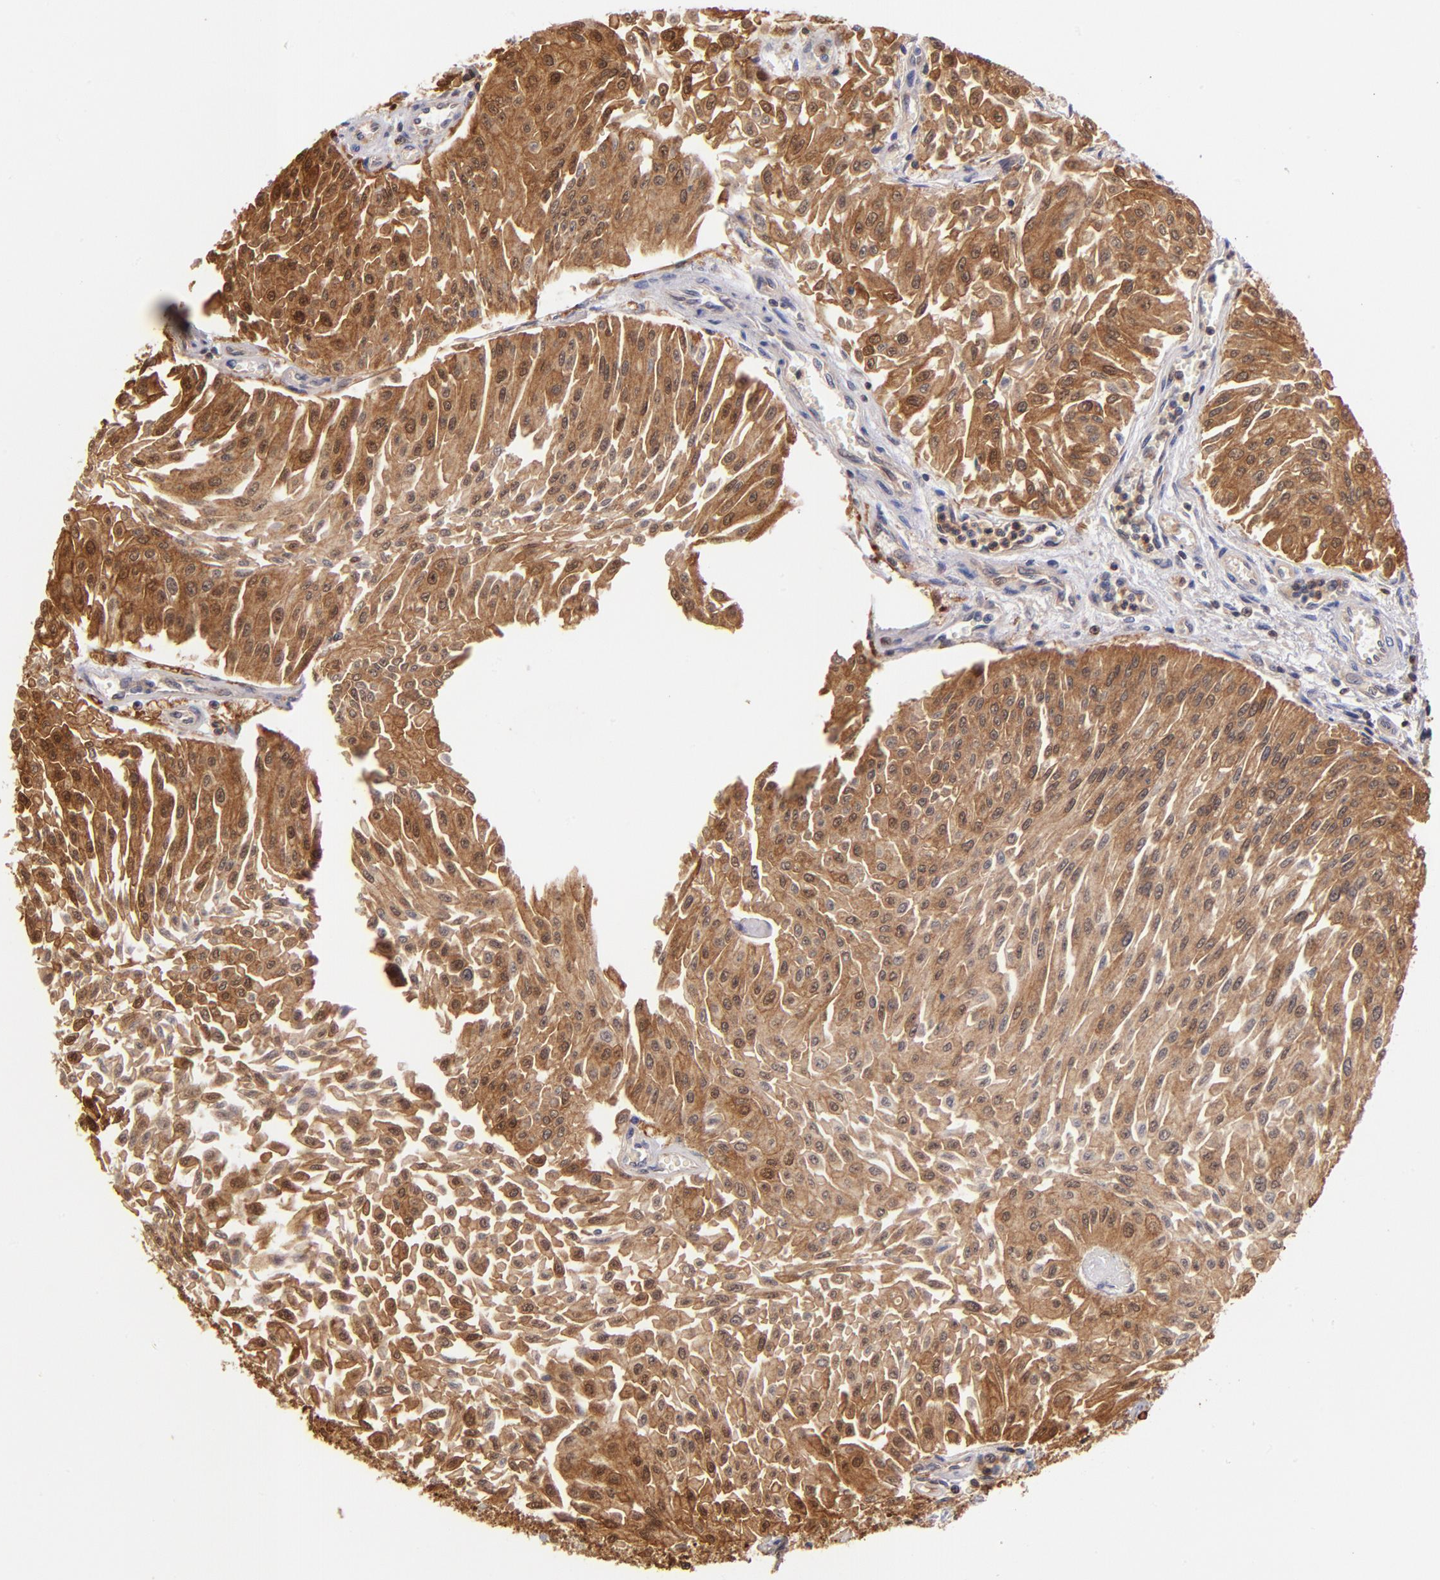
{"staining": {"intensity": "strong", "quantity": ">75%", "location": "cytoplasmic/membranous"}, "tissue": "urothelial cancer", "cell_type": "Tumor cells", "image_type": "cancer", "snomed": [{"axis": "morphology", "description": "Urothelial carcinoma, Low grade"}, {"axis": "topography", "description": "Urinary bladder"}], "caption": "About >75% of tumor cells in urothelial cancer demonstrate strong cytoplasmic/membranous protein staining as visualized by brown immunohistochemical staining.", "gene": "YWHAB", "patient": {"sex": "male", "age": 86}}